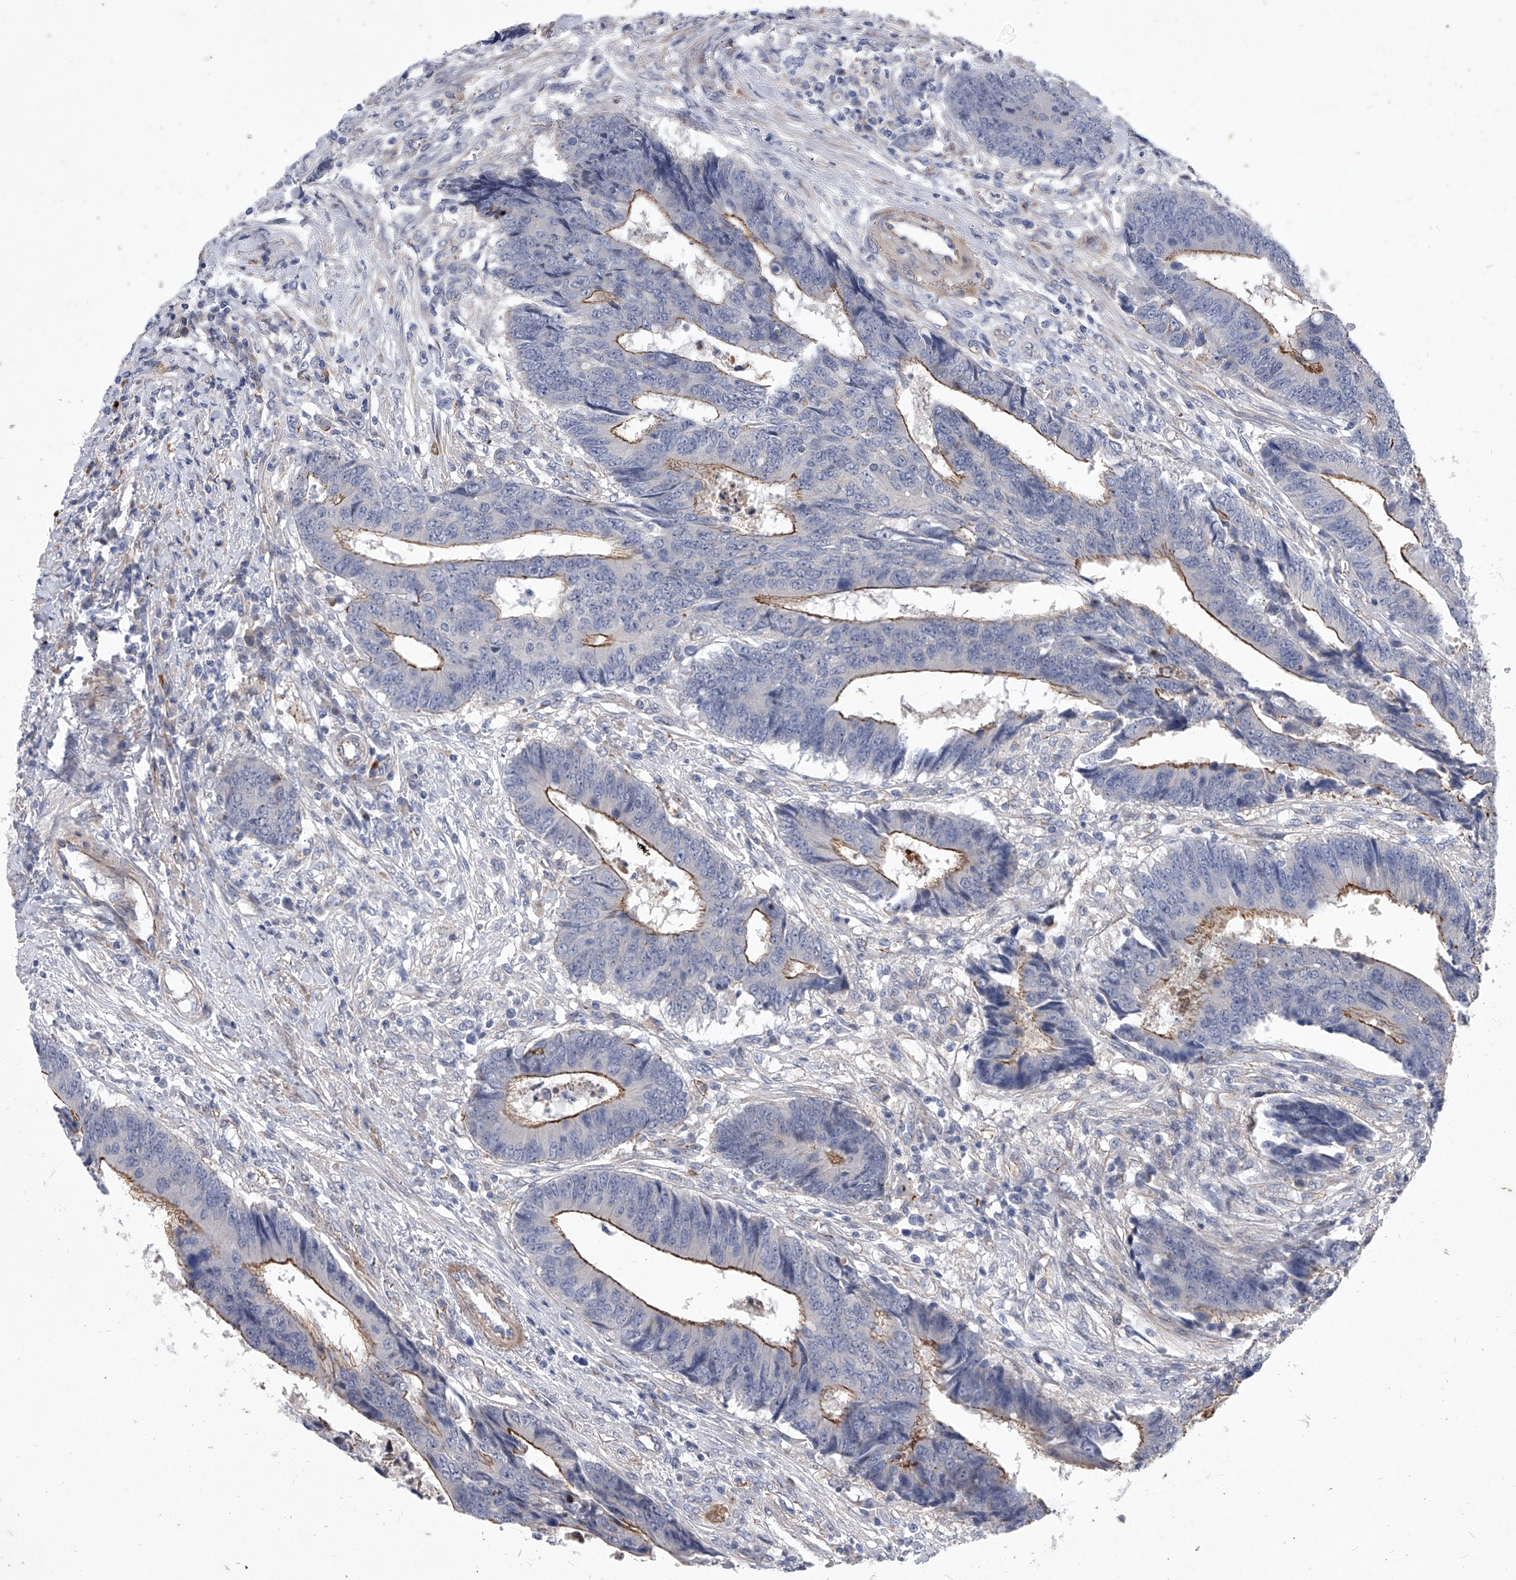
{"staining": {"intensity": "moderate", "quantity": "<25%", "location": "cytoplasmic/membranous"}, "tissue": "colorectal cancer", "cell_type": "Tumor cells", "image_type": "cancer", "snomed": [{"axis": "morphology", "description": "Adenocarcinoma, NOS"}, {"axis": "topography", "description": "Rectum"}], "caption": "Protein staining of adenocarcinoma (colorectal) tissue demonstrates moderate cytoplasmic/membranous expression in approximately <25% of tumor cells.", "gene": "MINDY4", "patient": {"sex": "male", "age": 84}}